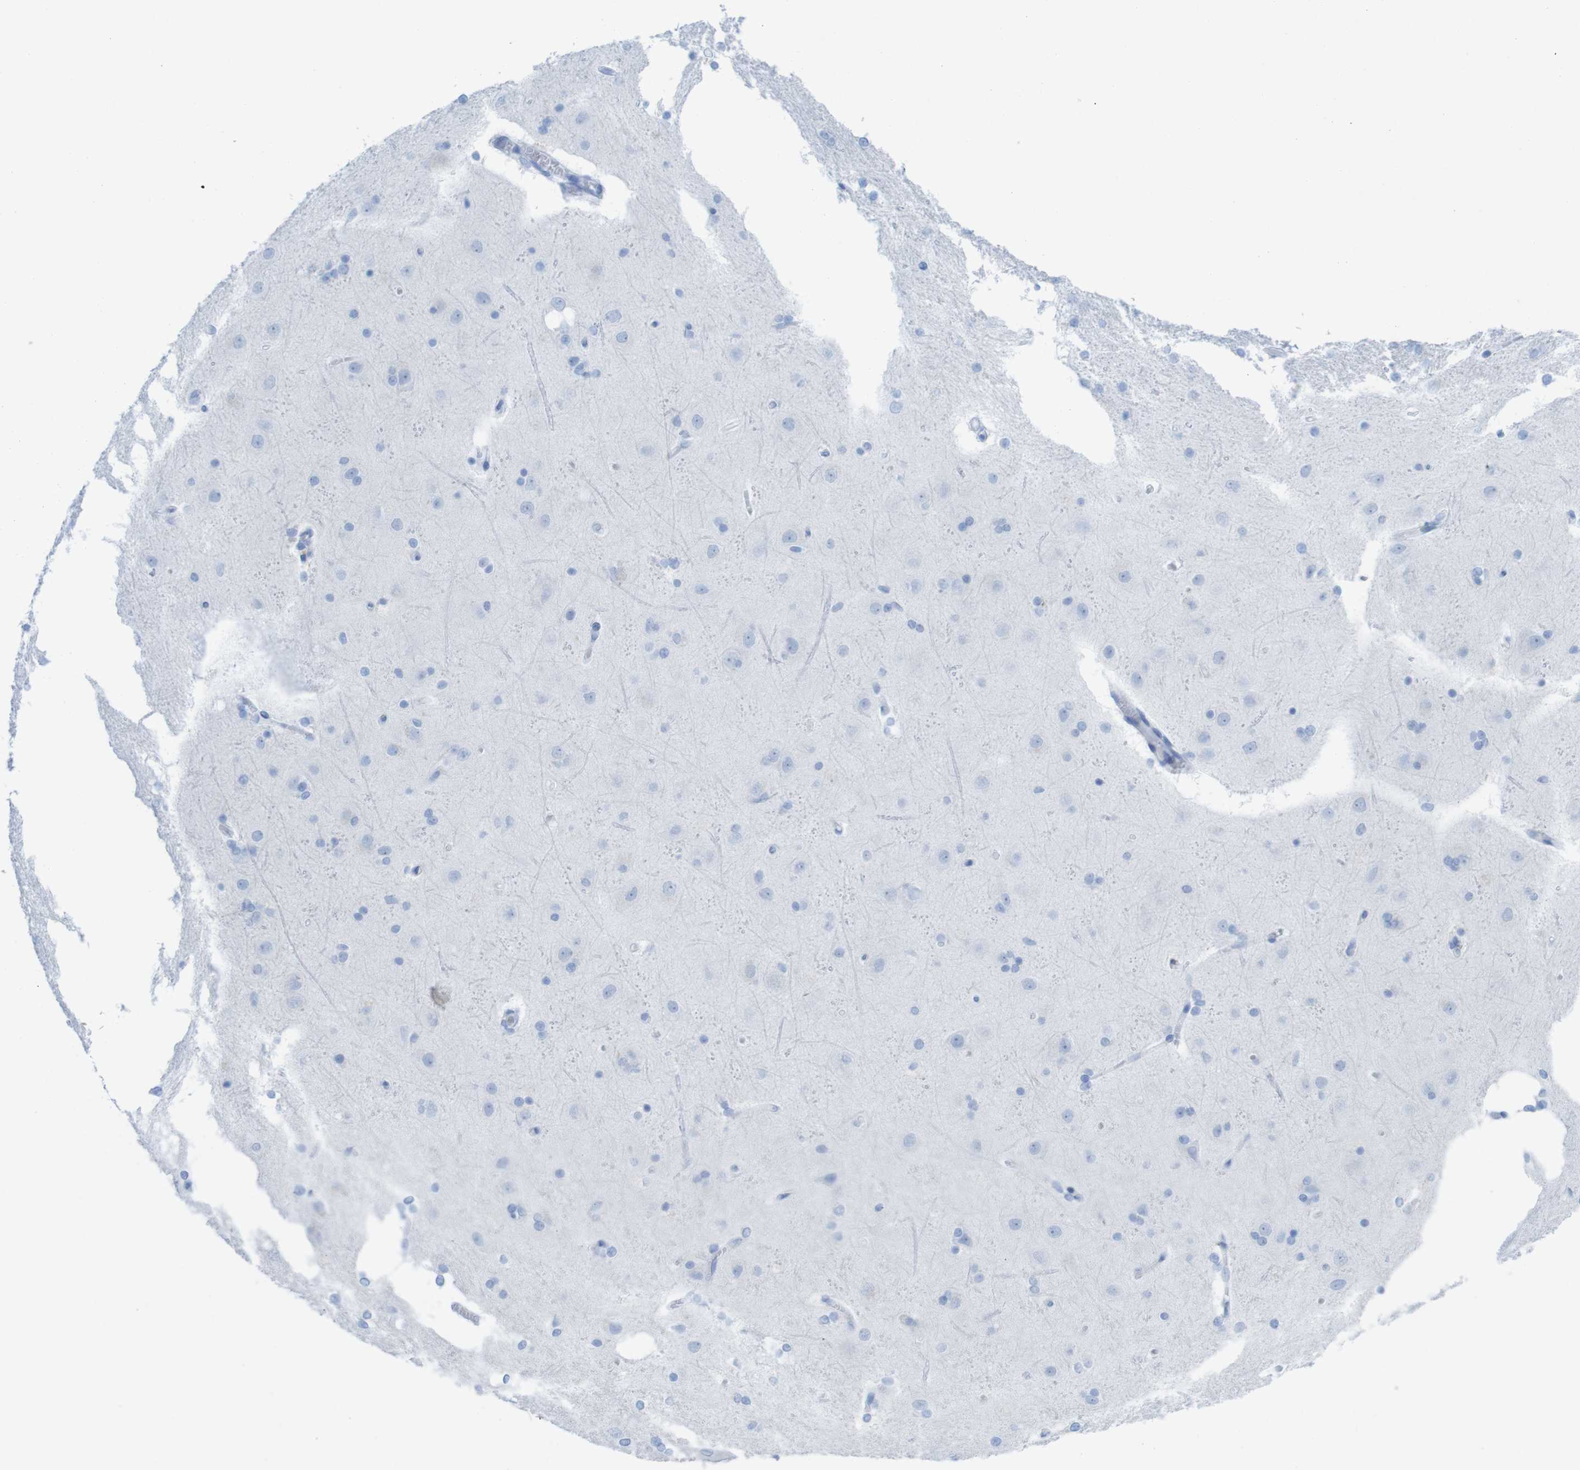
{"staining": {"intensity": "negative", "quantity": "none", "location": "none"}, "tissue": "cerebral cortex", "cell_type": "Endothelial cells", "image_type": "normal", "snomed": [{"axis": "morphology", "description": "Normal tissue, NOS"}, {"axis": "topography", "description": "Cerebral cortex"}], "caption": "A high-resolution micrograph shows immunohistochemistry (IHC) staining of unremarkable cerebral cortex, which reveals no significant staining in endothelial cells.", "gene": "MYH7", "patient": {"sex": "female", "age": 54}}